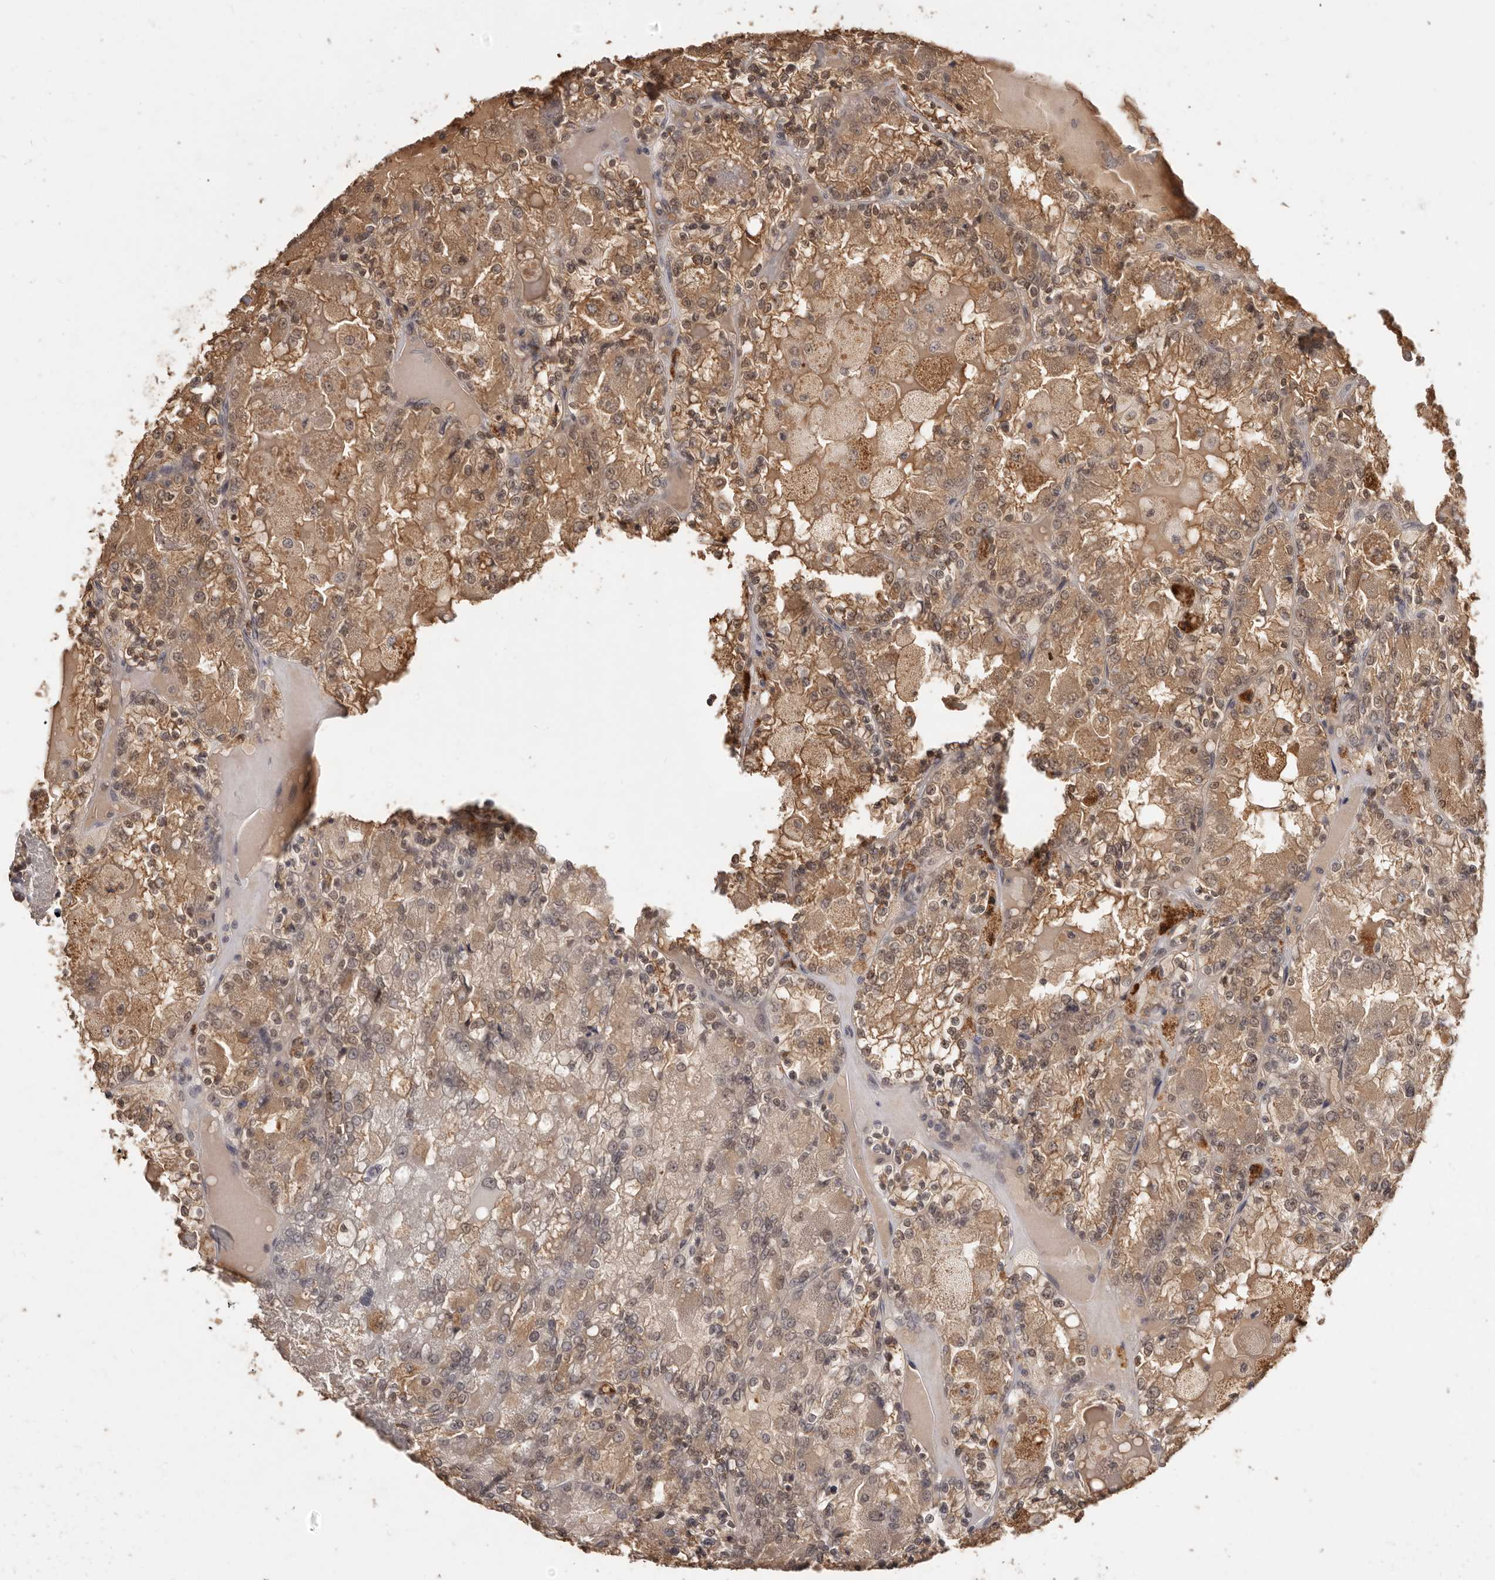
{"staining": {"intensity": "moderate", "quantity": ">75%", "location": "cytoplasmic/membranous,nuclear"}, "tissue": "renal cancer", "cell_type": "Tumor cells", "image_type": "cancer", "snomed": [{"axis": "morphology", "description": "Adenocarcinoma, NOS"}, {"axis": "topography", "description": "Kidney"}], "caption": "Immunohistochemistry (IHC) (DAB) staining of human renal cancer (adenocarcinoma) reveals moderate cytoplasmic/membranous and nuclear protein staining in about >75% of tumor cells.", "gene": "TSPAN13", "patient": {"sex": "female", "age": 56}}